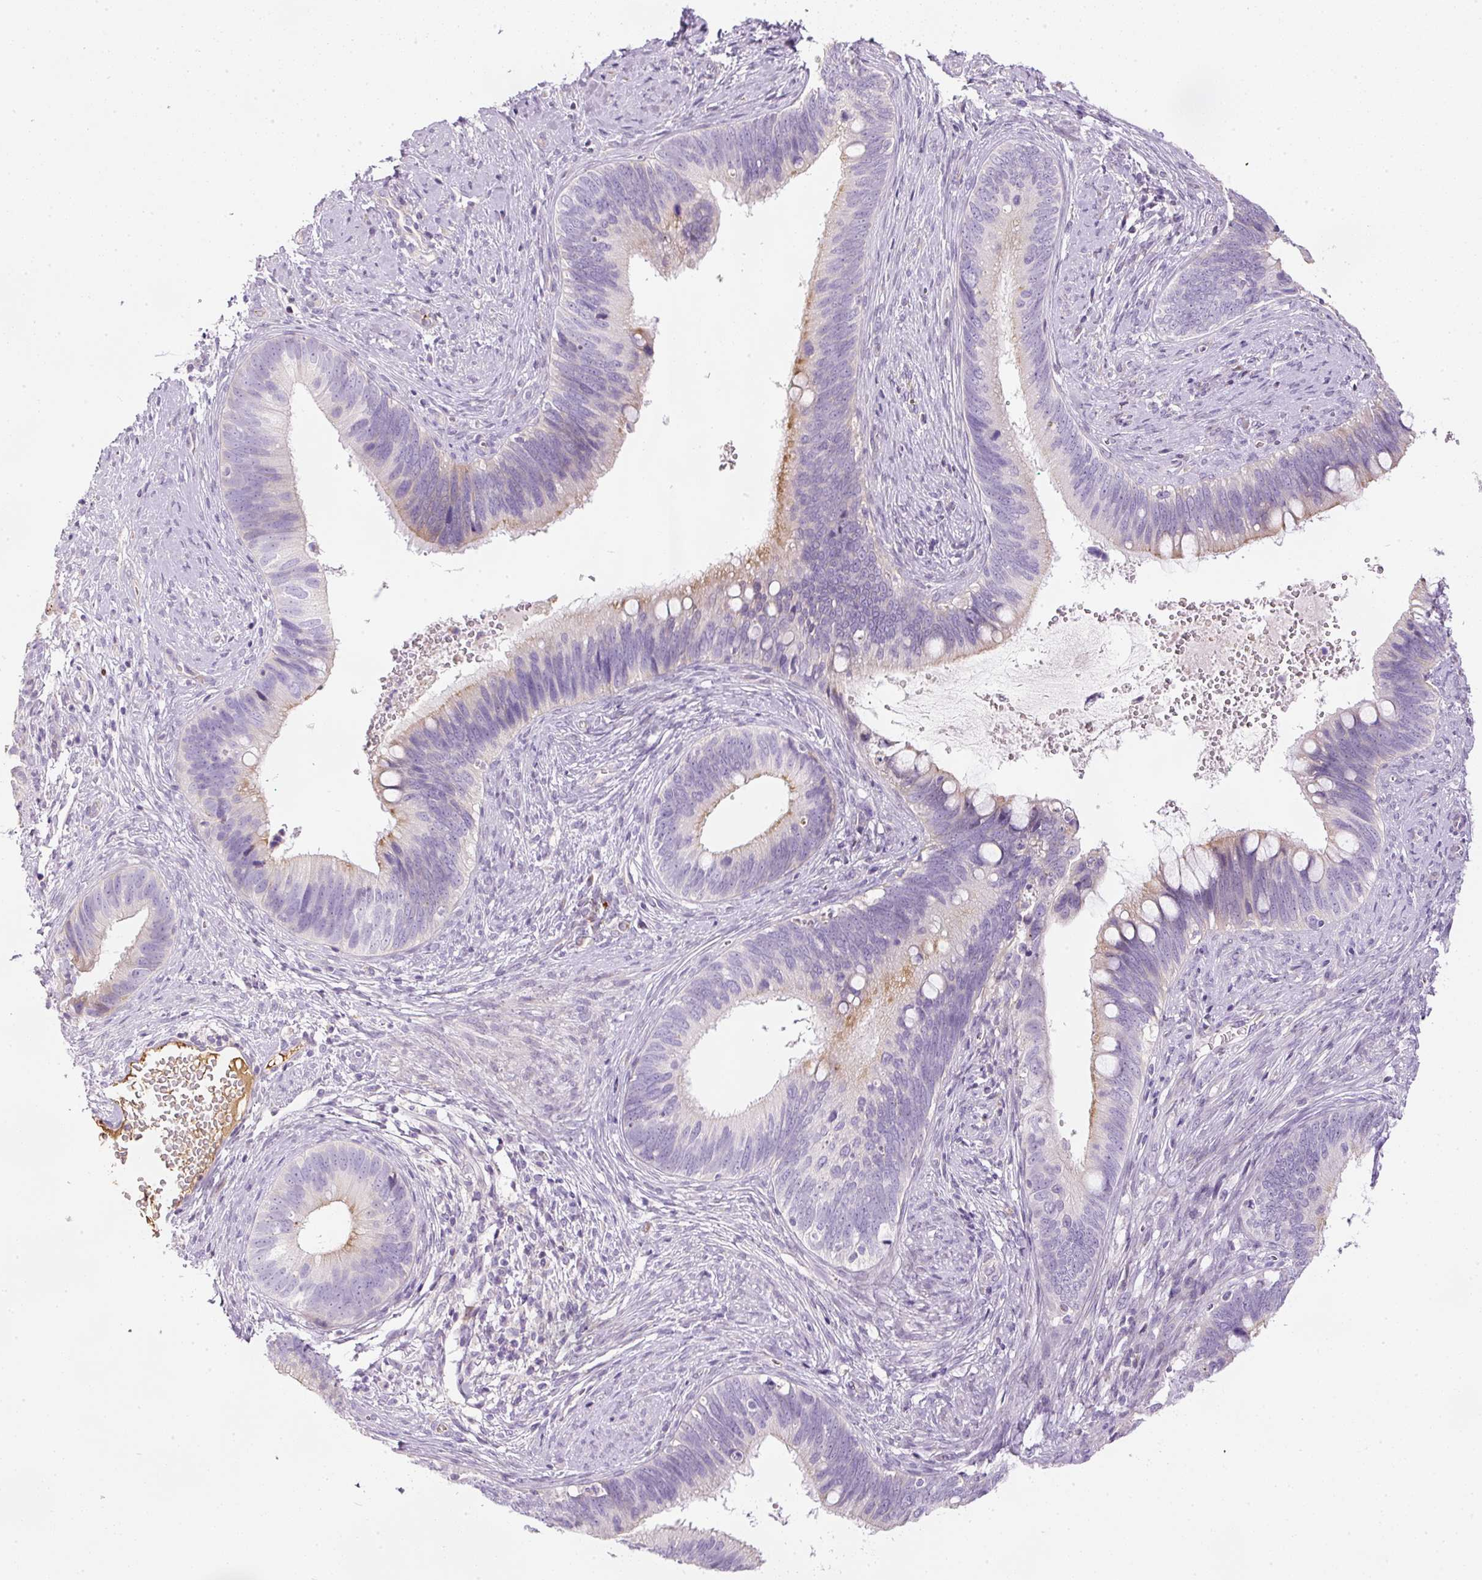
{"staining": {"intensity": "weak", "quantity": "25%-75%", "location": "cytoplasmic/membranous"}, "tissue": "cervical cancer", "cell_type": "Tumor cells", "image_type": "cancer", "snomed": [{"axis": "morphology", "description": "Adenocarcinoma, NOS"}, {"axis": "topography", "description": "Cervix"}], "caption": "Cervical adenocarcinoma stained with a brown dye demonstrates weak cytoplasmic/membranous positive expression in about 25%-75% of tumor cells.", "gene": "KPNA5", "patient": {"sex": "female", "age": 42}}